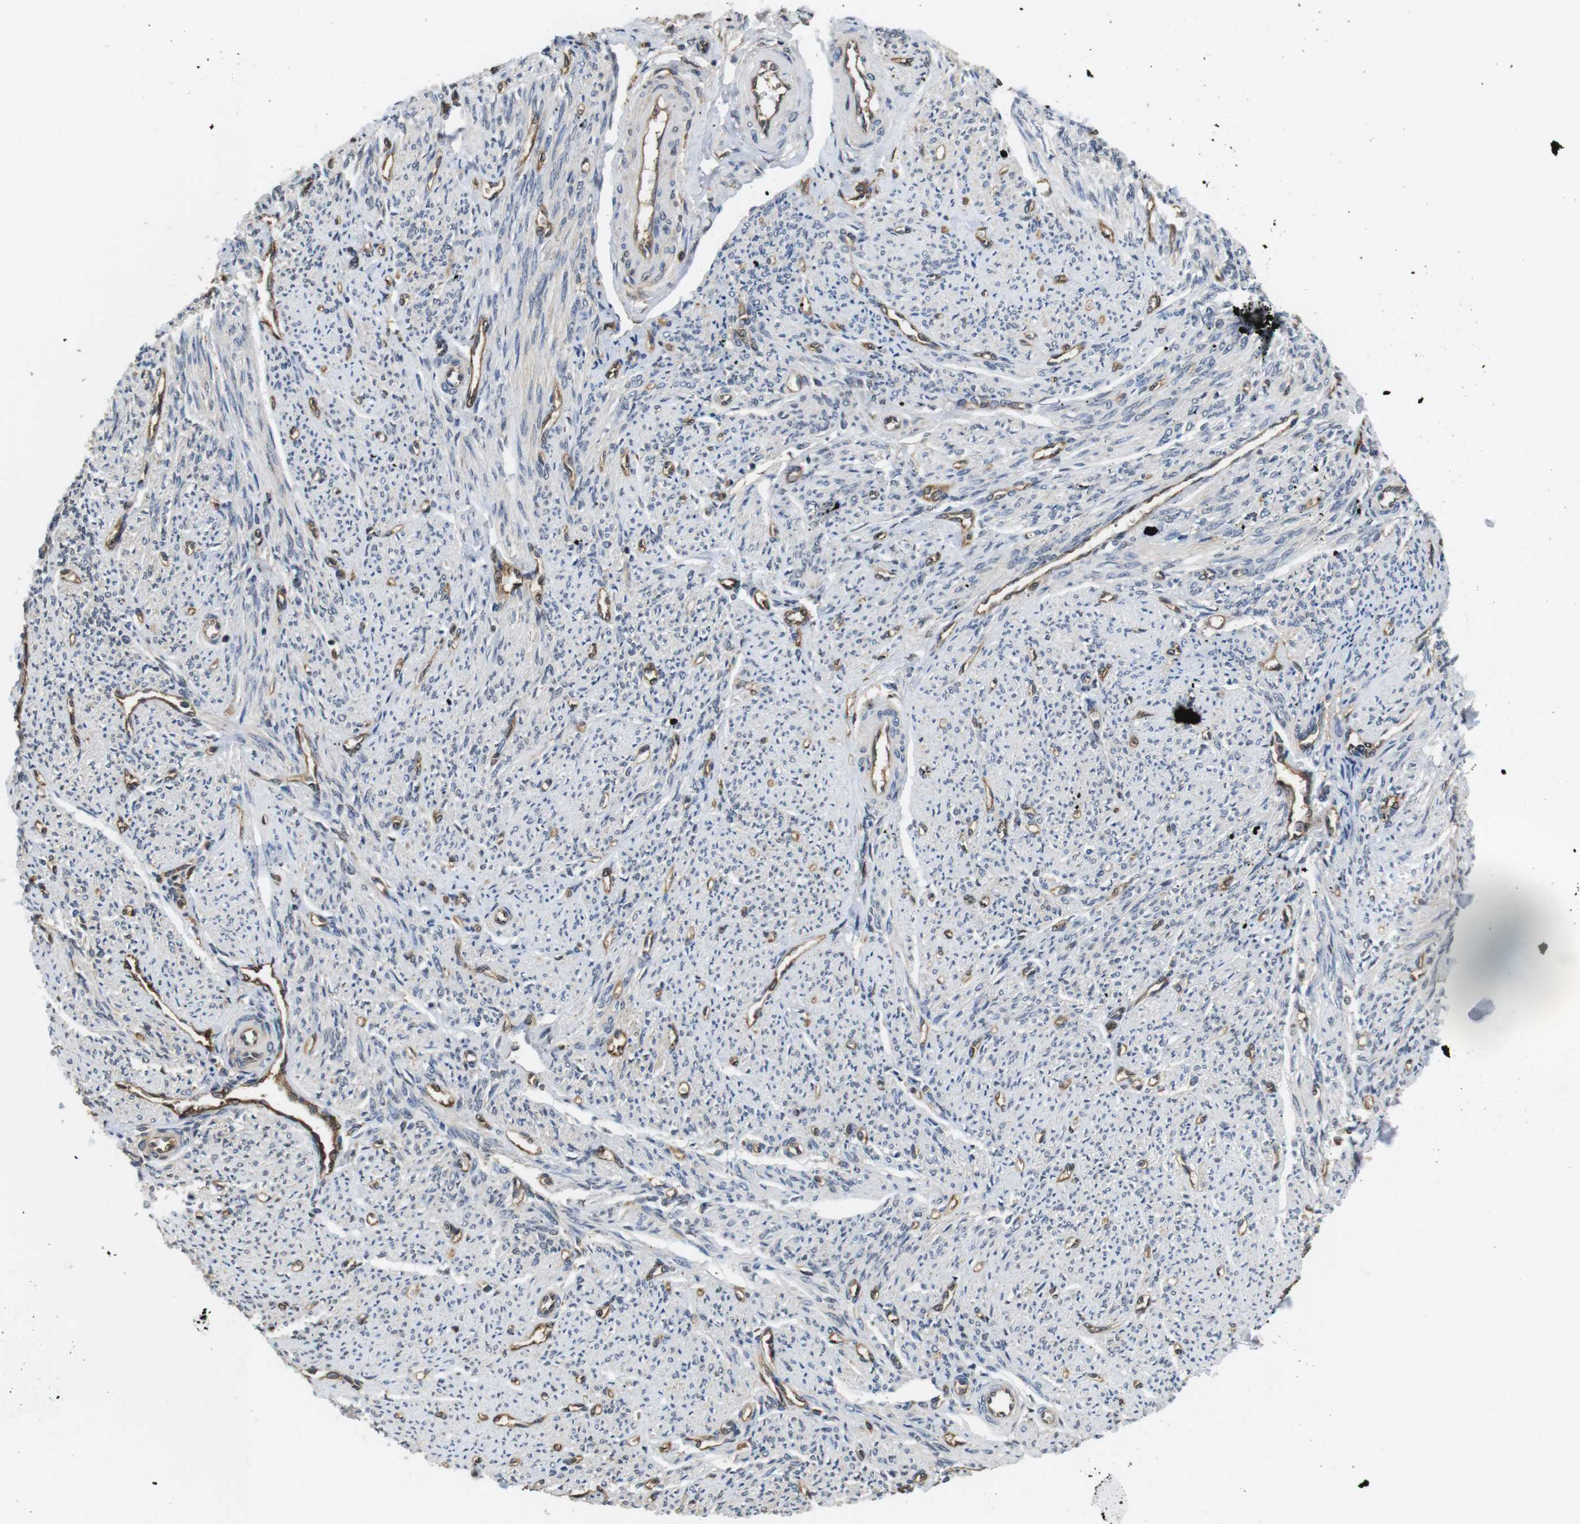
{"staining": {"intensity": "negative", "quantity": "none", "location": "none"}, "tissue": "smooth muscle", "cell_type": "Smooth muscle cells", "image_type": "normal", "snomed": [{"axis": "morphology", "description": "Normal tissue, NOS"}, {"axis": "topography", "description": "Smooth muscle"}], "caption": "DAB immunohistochemical staining of unremarkable smooth muscle shows no significant expression in smooth muscle cells.", "gene": "LDHA", "patient": {"sex": "female", "age": 65}}